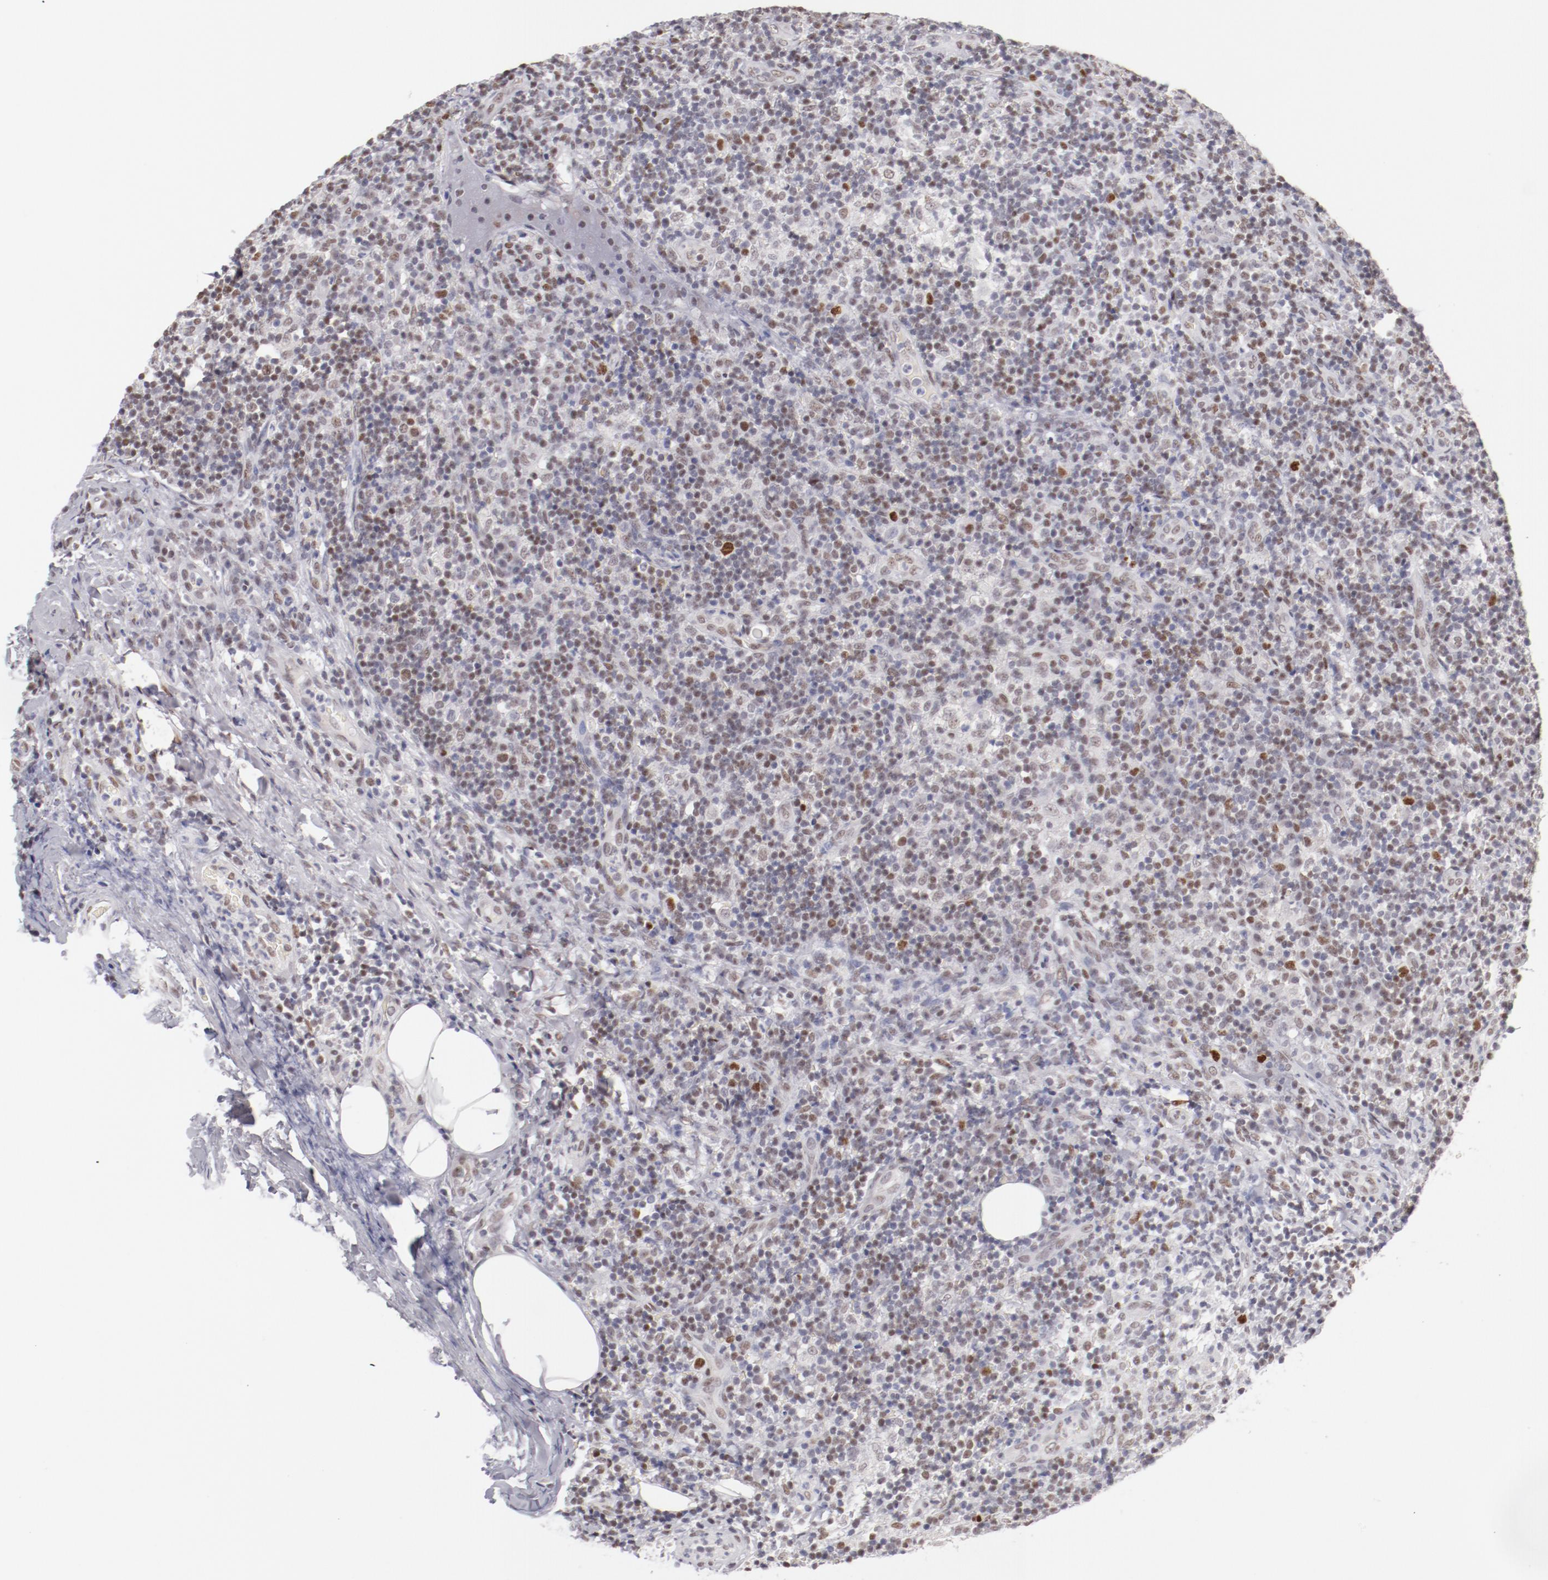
{"staining": {"intensity": "strong", "quantity": "<25%", "location": "nuclear"}, "tissue": "lymph node", "cell_type": "Germinal center cells", "image_type": "normal", "snomed": [{"axis": "morphology", "description": "Normal tissue, NOS"}, {"axis": "morphology", "description": "Inflammation, NOS"}, {"axis": "topography", "description": "Lymph node"}], "caption": "High-power microscopy captured an IHC micrograph of normal lymph node, revealing strong nuclear staining in about <25% of germinal center cells.", "gene": "TFAP4", "patient": {"sex": "male", "age": 46}}